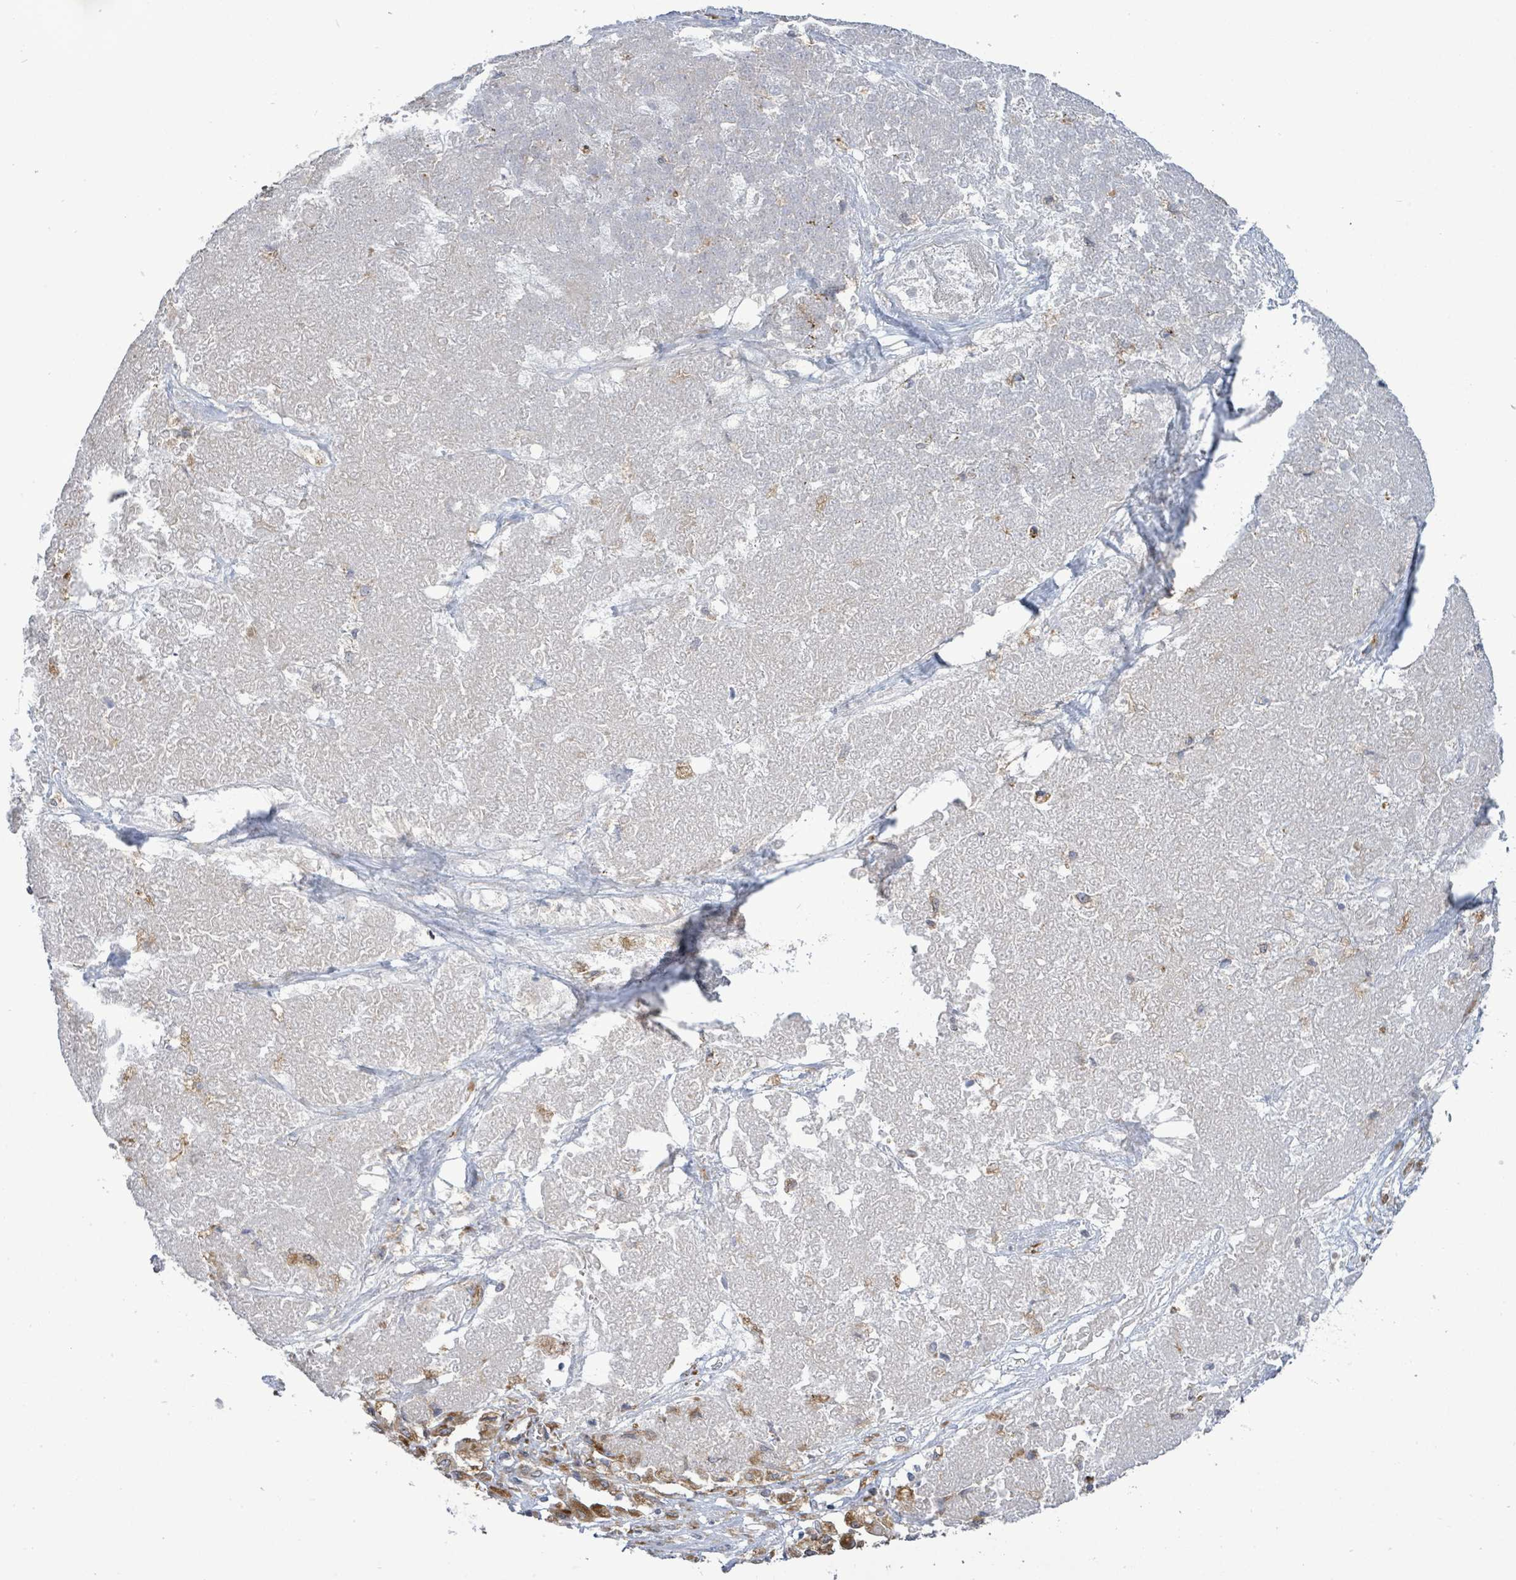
{"staining": {"intensity": "moderate", "quantity": "<25%", "location": "cytoplasmic/membranous"}, "tissue": "ovarian cancer", "cell_type": "Tumor cells", "image_type": "cancer", "snomed": [{"axis": "morphology", "description": "Carcinoma, endometroid"}, {"axis": "topography", "description": "Ovary"}], "caption": "Ovarian cancer (endometroid carcinoma) stained with DAB (3,3'-diaminobenzidine) immunohistochemistry (IHC) exhibits low levels of moderate cytoplasmic/membranous positivity in about <25% of tumor cells.", "gene": "SAR1A", "patient": {"sex": "female", "age": 42}}